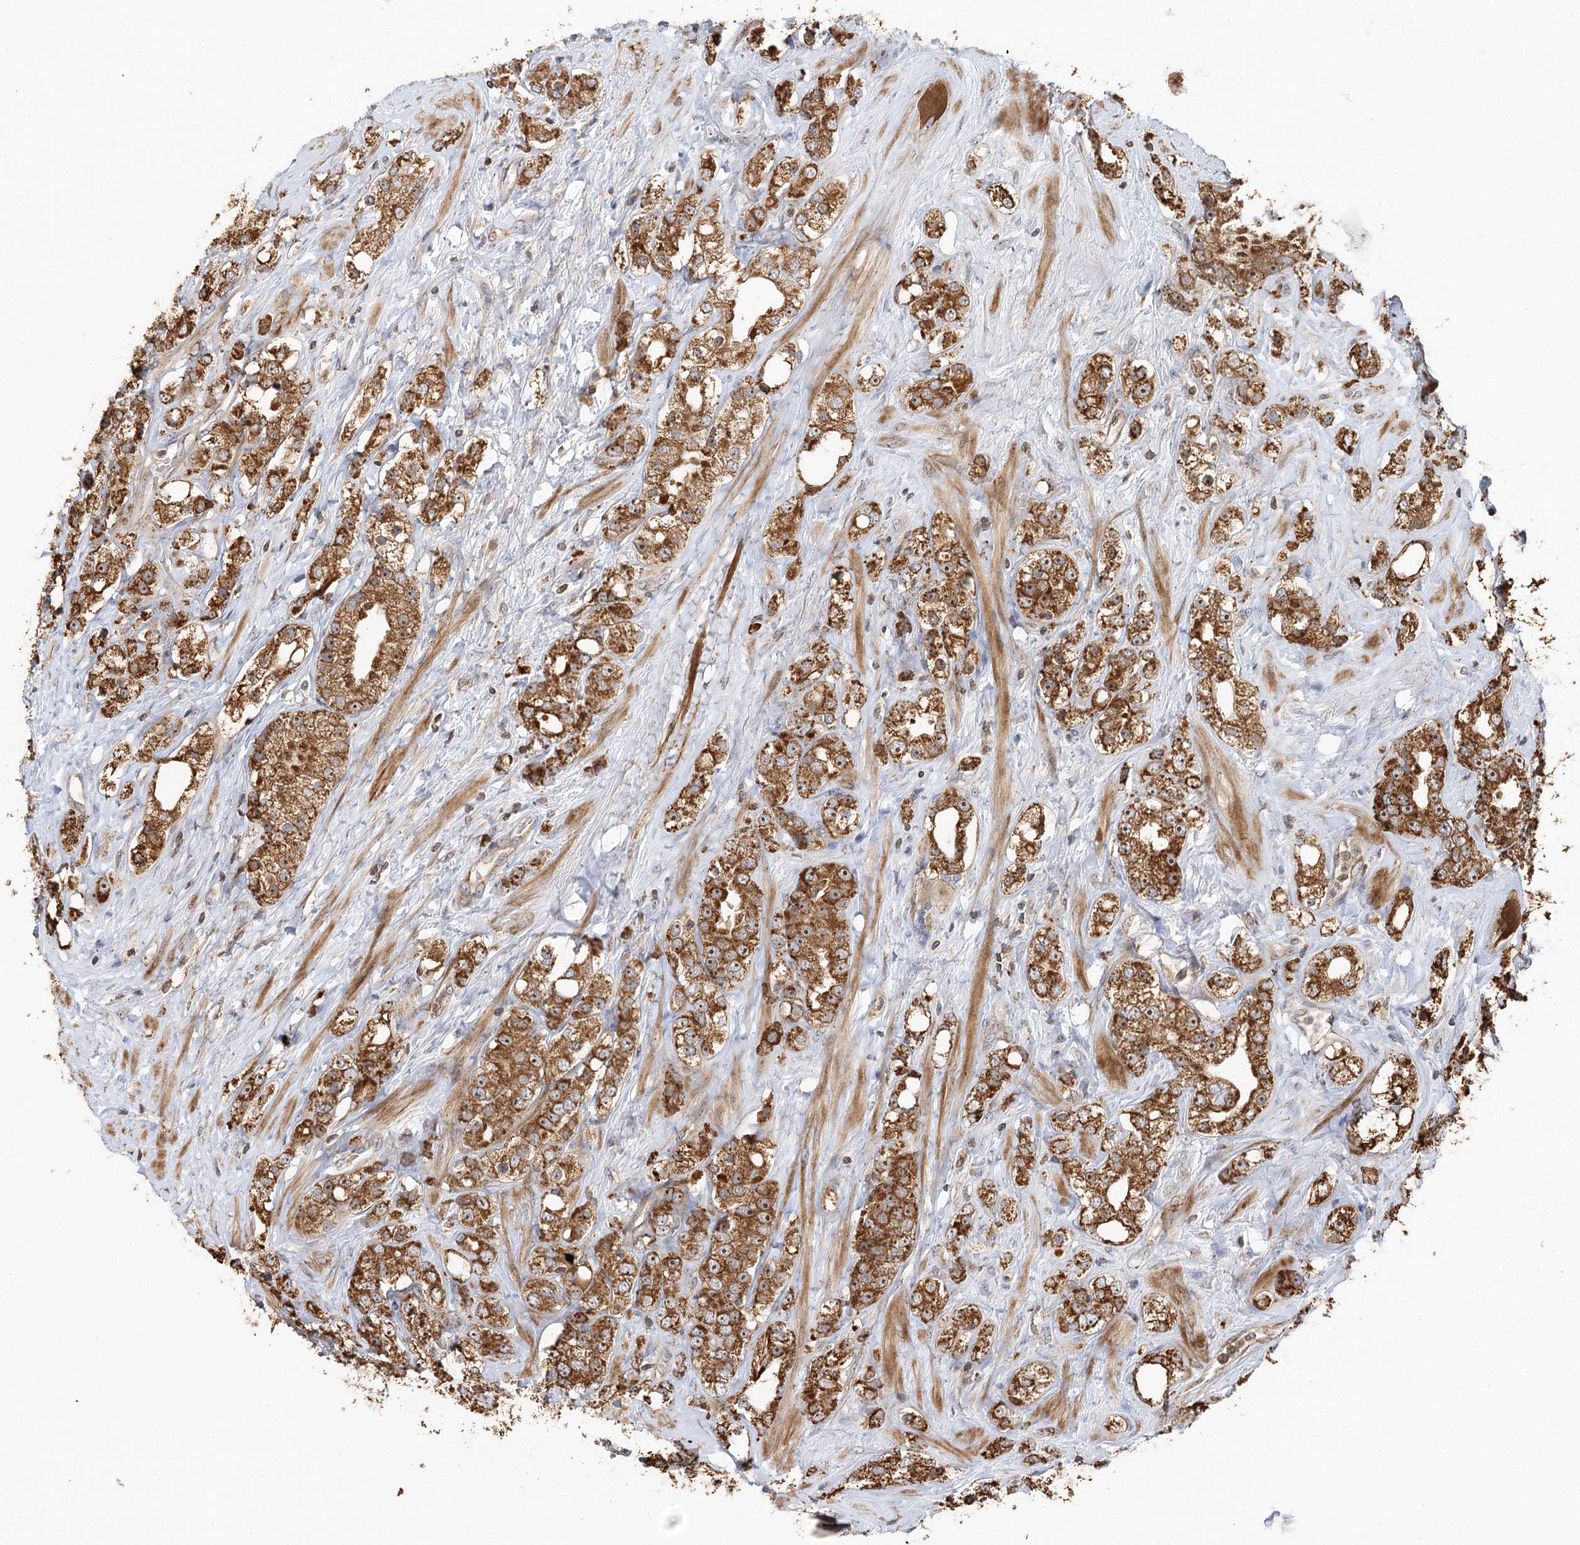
{"staining": {"intensity": "strong", "quantity": ">75%", "location": "cytoplasmic/membranous"}, "tissue": "prostate cancer", "cell_type": "Tumor cells", "image_type": "cancer", "snomed": [{"axis": "morphology", "description": "Adenocarcinoma, NOS"}, {"axis": "topography", "description": "Prostate"}], "caption": "This is a micrograph of IHC staining of prostate cancer, which shows strong positivity in the cytoplasmic/membranous of tumor cells.", "gene": "RAPGEF6", "patient": {"sex": "male", "age": 79}}